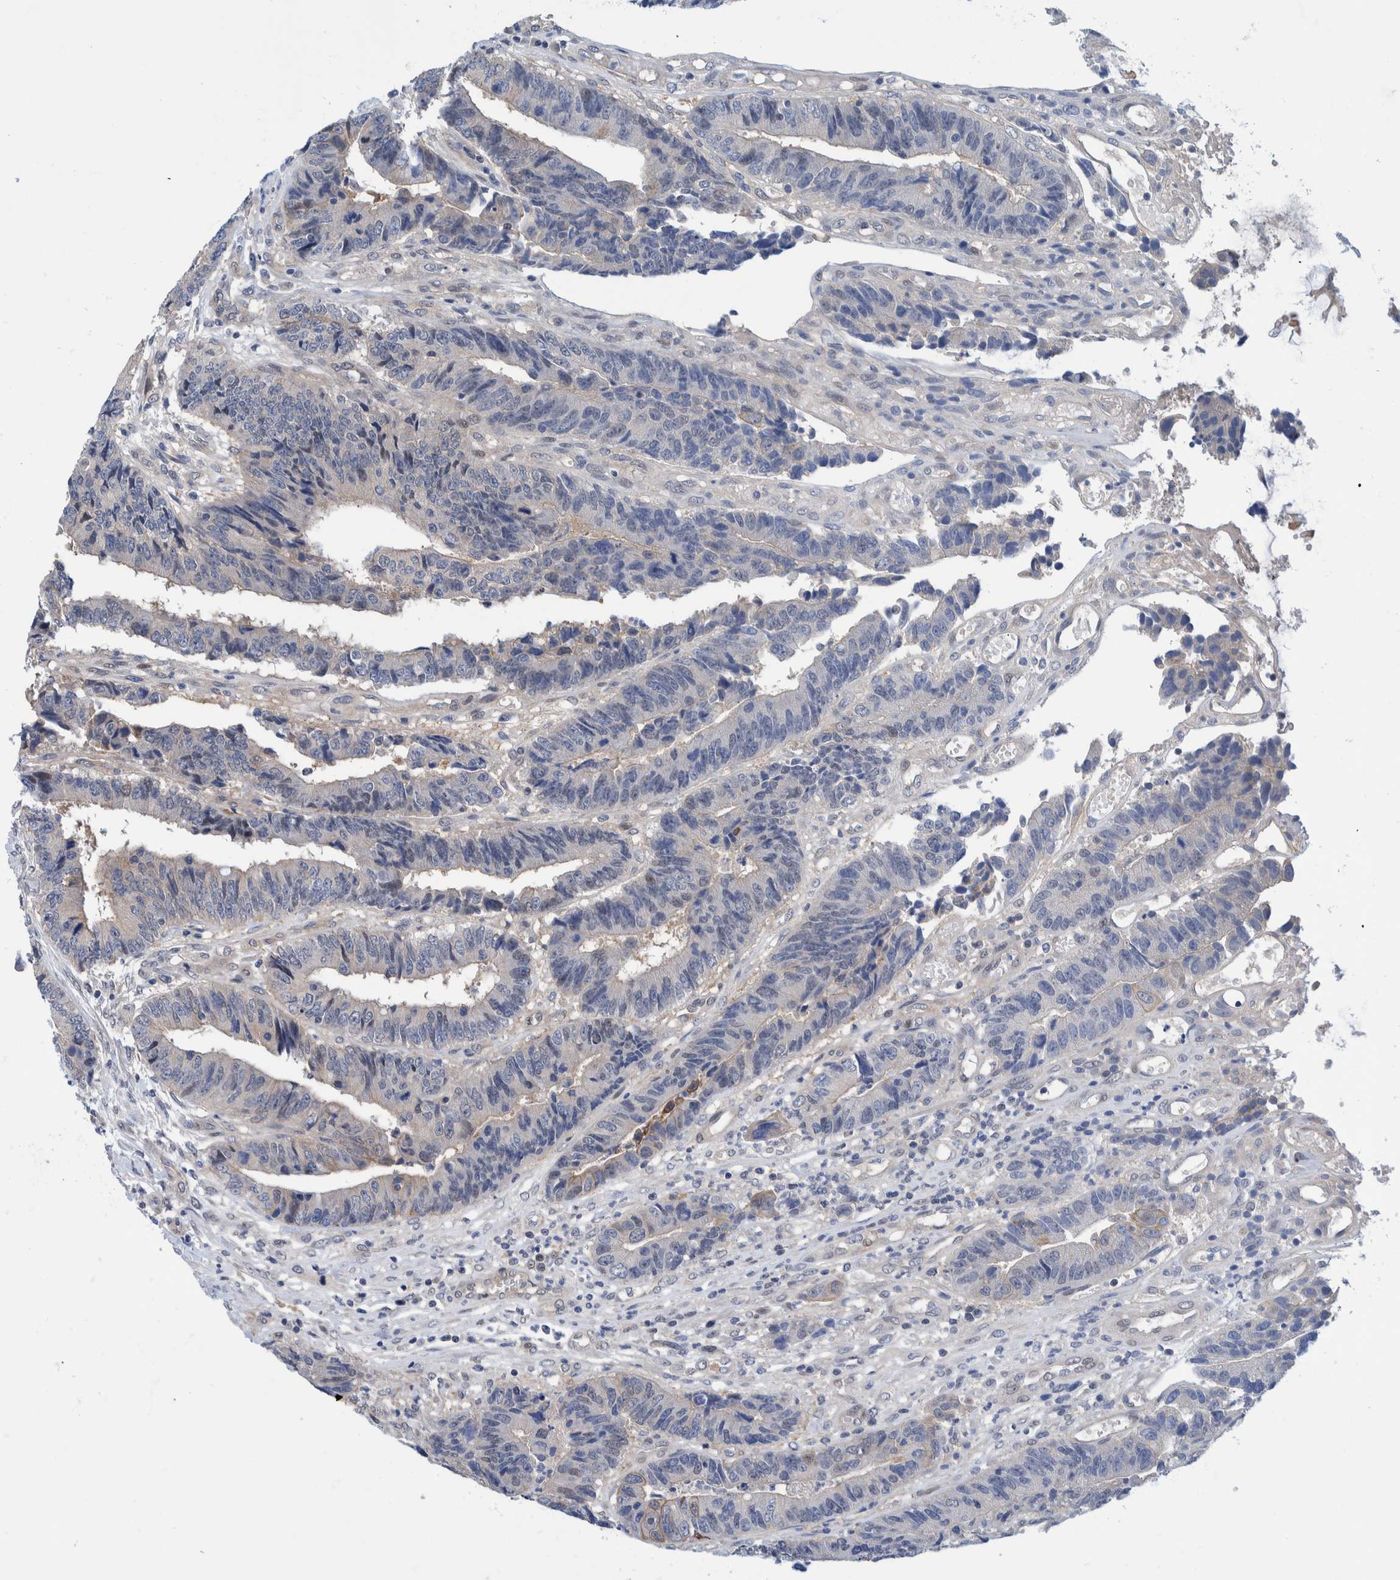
{"staining": {"intensity": "negative", "quantity": "none", "location": "none"}, "tissue": "colorectal cancer", "cell_type": "Tumor cells", "image_type": "cancer", "snomed": [{"axis": "morphology", "description": "Adenocarcinoma, NOS"}, {"axis": "topography", "description": "Rectum"}], "caption": "Immunohistochemistry (IHC) of colorectal adenocarcinoma demonstrates no expression in tumor cells.", "gene": "PFAS", "patient": {"sex": "male", "age": 84}}